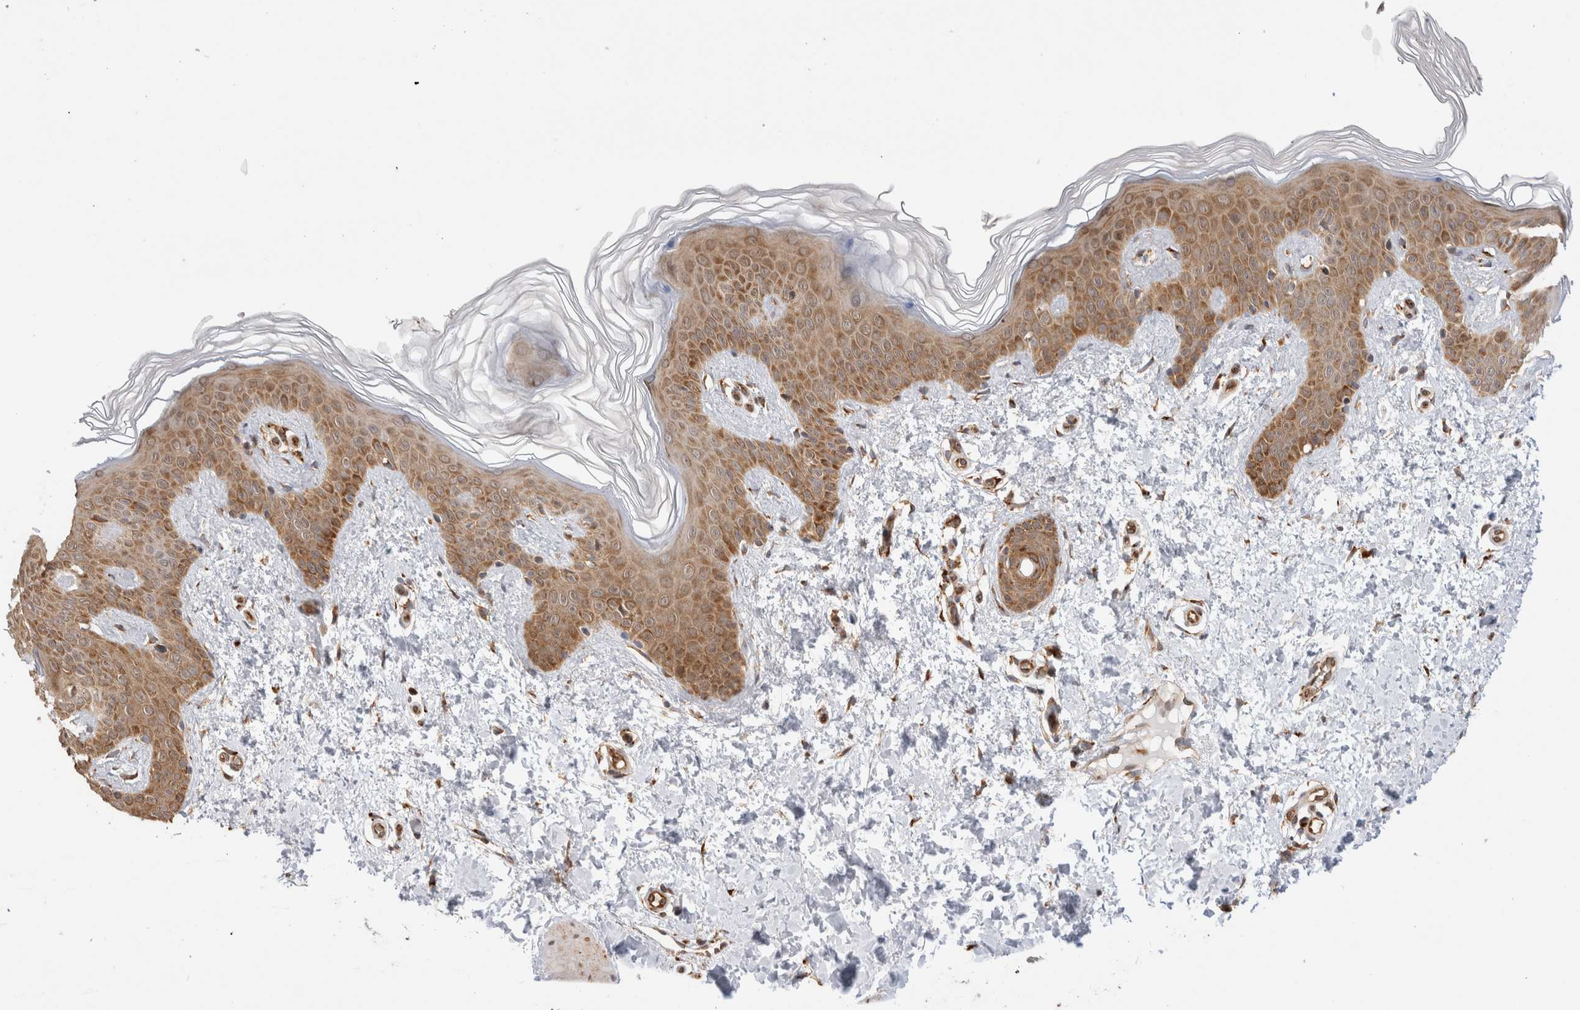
{"staining": {"intensity": "moderate", "quantity": ">75%", "location": "cytoplasmic/membranous"}, "tissue": "skin", "cell_type": "Fibroblasts", "image_type": "normal", "snomed": [{"axis": "morphology", "description": "Normal tissue, NOS"}, {"axis": "morphology", "description": "Neoplasm, benign, NOS"}, {"axis": "topography", "description": "Skin"}, {"axis": "topography", "description": "Soft tissue"}], "caption": "Protein staining of benign skin exhibits moderate cytoplasmic/membranous staining in about >75% of fibroblasts.", "gene": "ACTL9", "patient": {"sex": "male", "age": 26}}